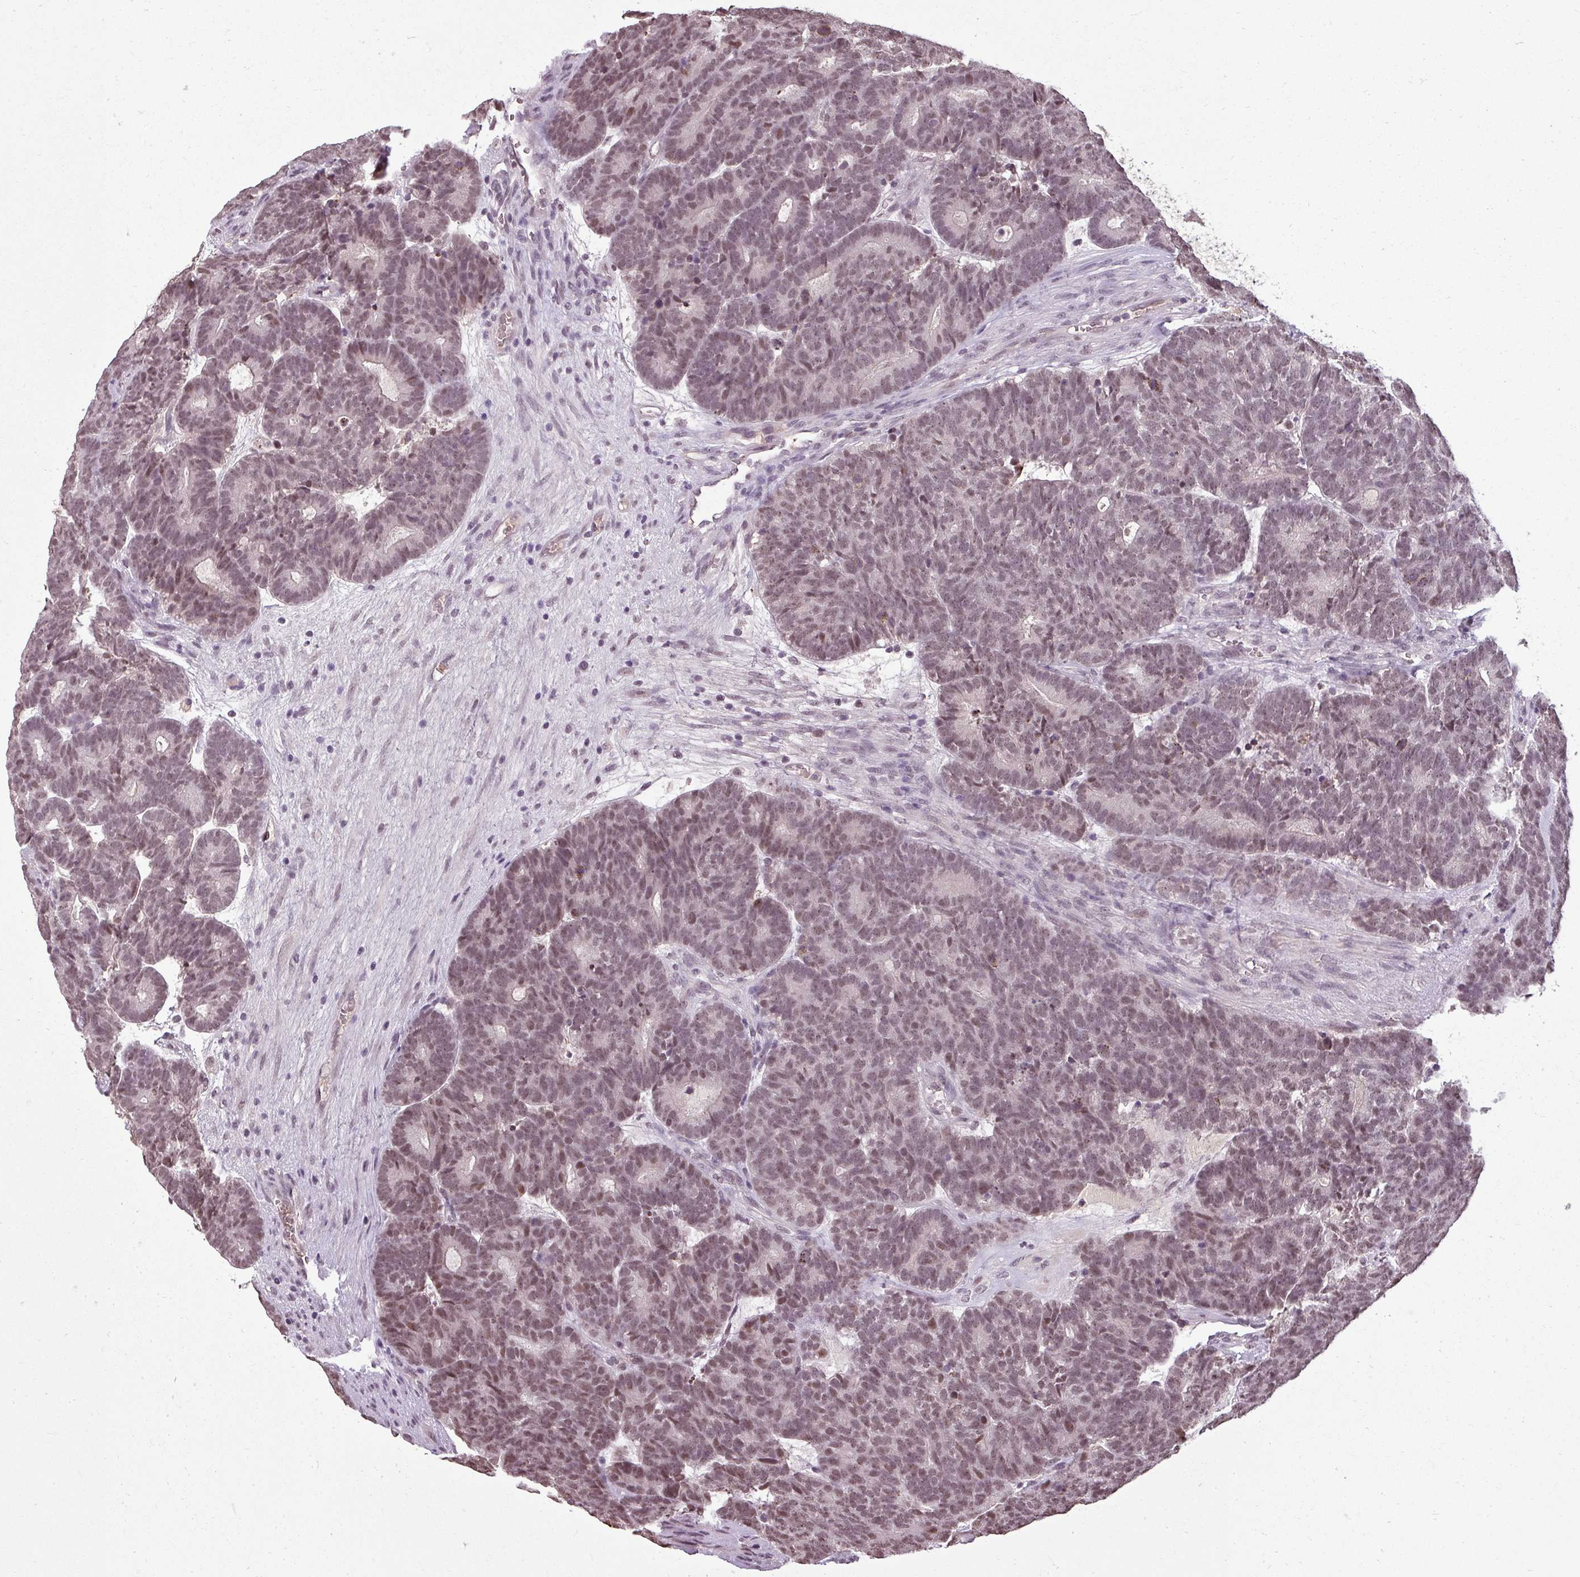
{"staining": {"intensity": "moderate", "quantity": ">75%", "location": "nuclear"}, "tissue": "head and neck cancer", "cell_type": "Tumor cells", "image_type": "cancer", "snomed": [{"axis": "morphology", "description": "Adenocarcinoma, NOS"}, {"axis": "topography", "description": "Head-Neck"}], "caption": "Immunohistochemistry staining of head and neck cancer, which demonstrates medium levels of moderate nuclear staining in about >75% of tumor cells indicating moderate nuclear protein positivity. The staining was performed using DAB (brown) for protein detection and nuclei were counterstained in hematoxylin (blue).", "gene": "BCAS3", "patient": {"sex": "female", "age": 81}}